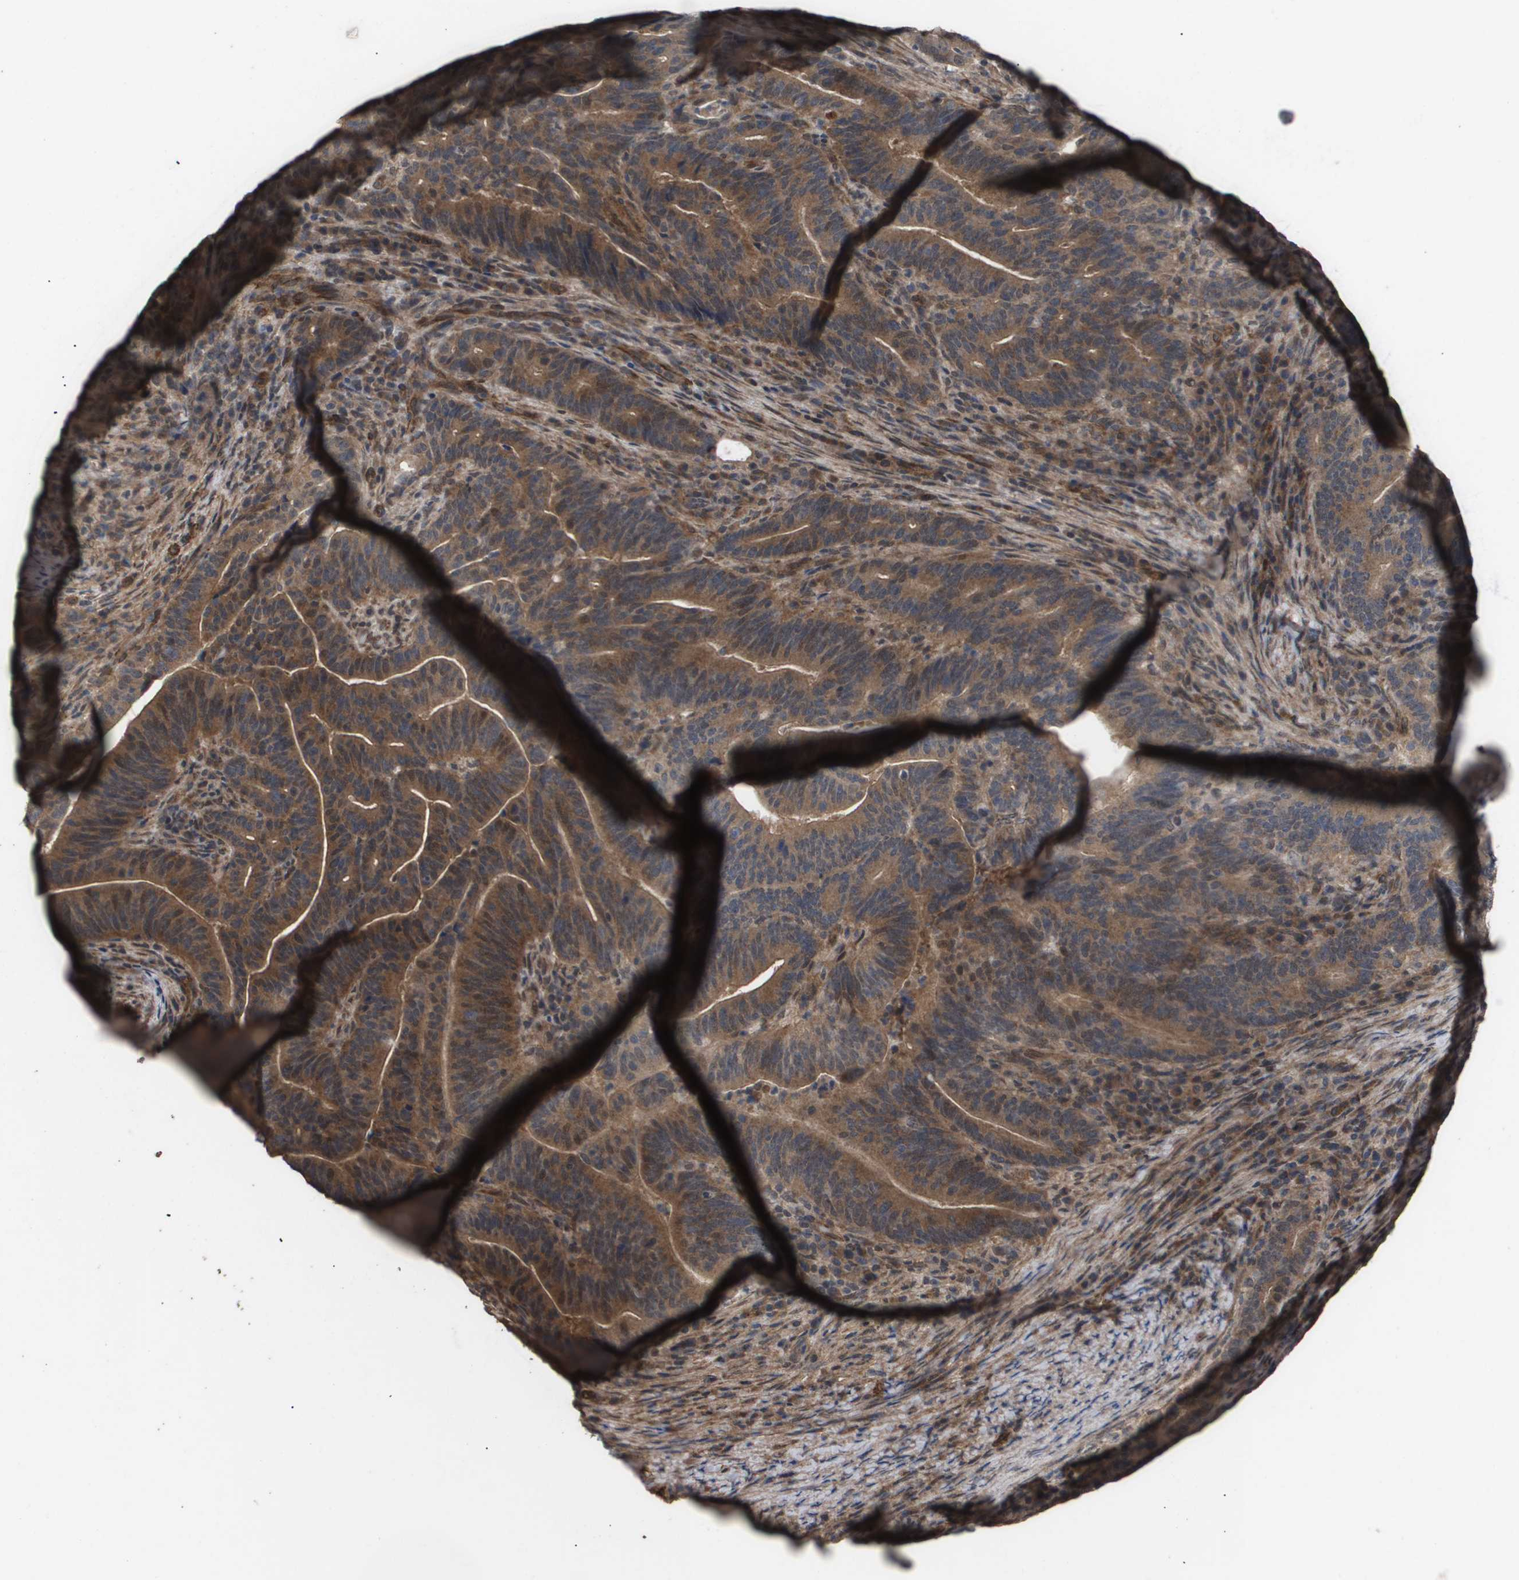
{"staining": {"intensity": "moderate", "quantity": ">75%", "location": "cytoplasmic/membranous"}, "tissue": "colorectal cancer", "cell_type": "Tumor cells", "image_type": "cancer", "snomed": [{"axis": "morphology", "description": "Normal tissue, NOS"}, {"axis": "morphology", "description": "Adenocarcinoma, NOS"}, {"axis": "topography", "description": "Colon"}], "caption": "IHC (DAB) staining of human colorectal adenocarcinoma shows moderate cytoplasmic/membranous protein expression in about >75% of tumor cells.", "gene": "CUL5", "patient": {"sex": "female", "age": 66}}